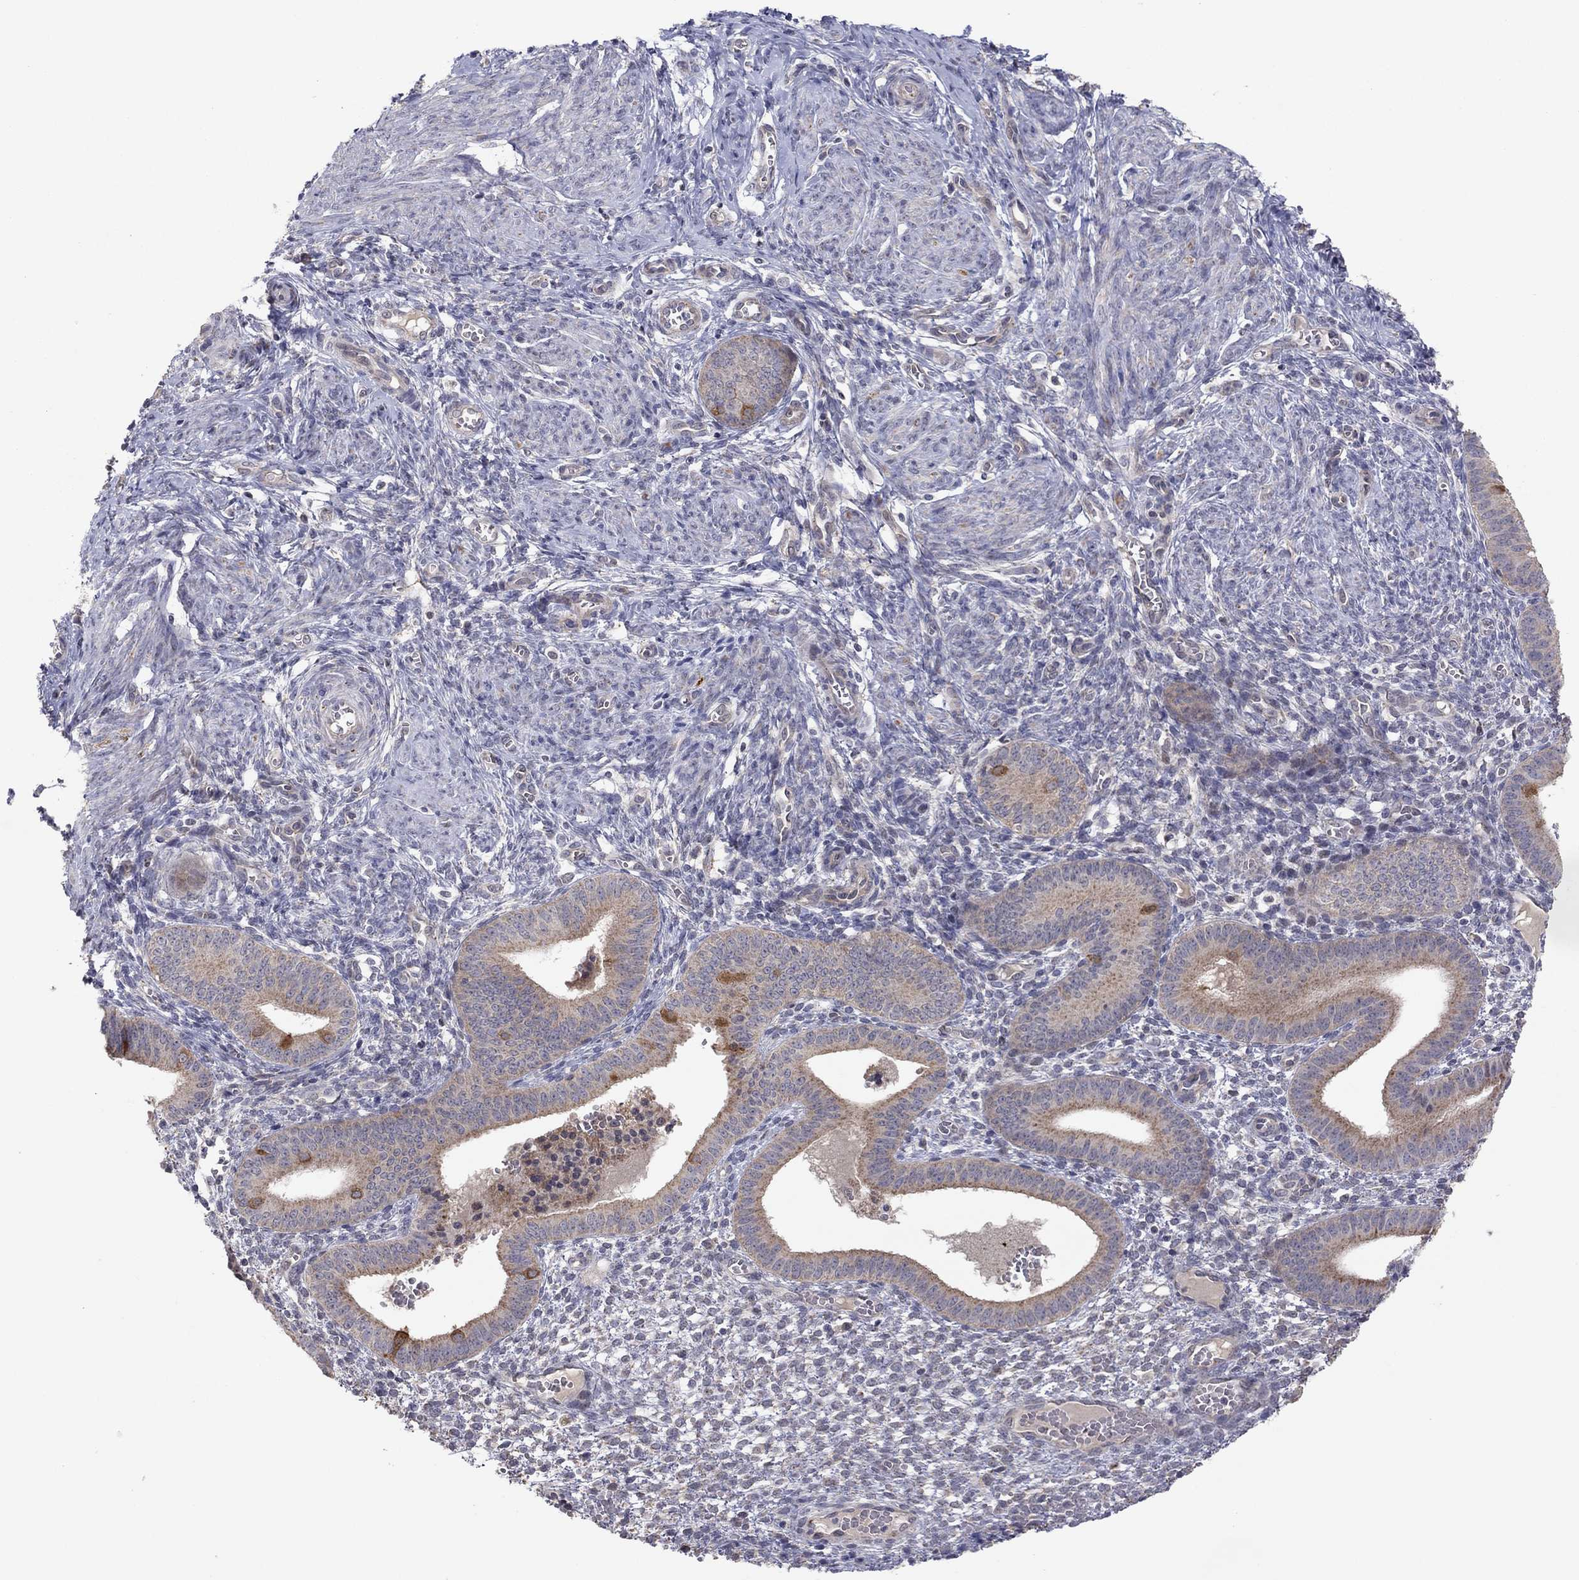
{"staining": {"intensity": "negative", "quantity": "none", "location": "none"}, "tissue": "endometrium", "cell_type": "Cells in endometrial stroma", "image_type": "normal", "snomed": [{"axis": "morphology", "description": "Normal tissue, NOS"}, {"axis": "topography", "description": "Endometrium"}], "caption": "Endometrium was stained to show a protein in brown. There is no significant positivity in cells in endometrial stroma. (DAB (3,3'-diaminobenzidine) IHC, high magnification).", "gene": "CRACDL", "patient": {"sex": "female", "age": 42}}